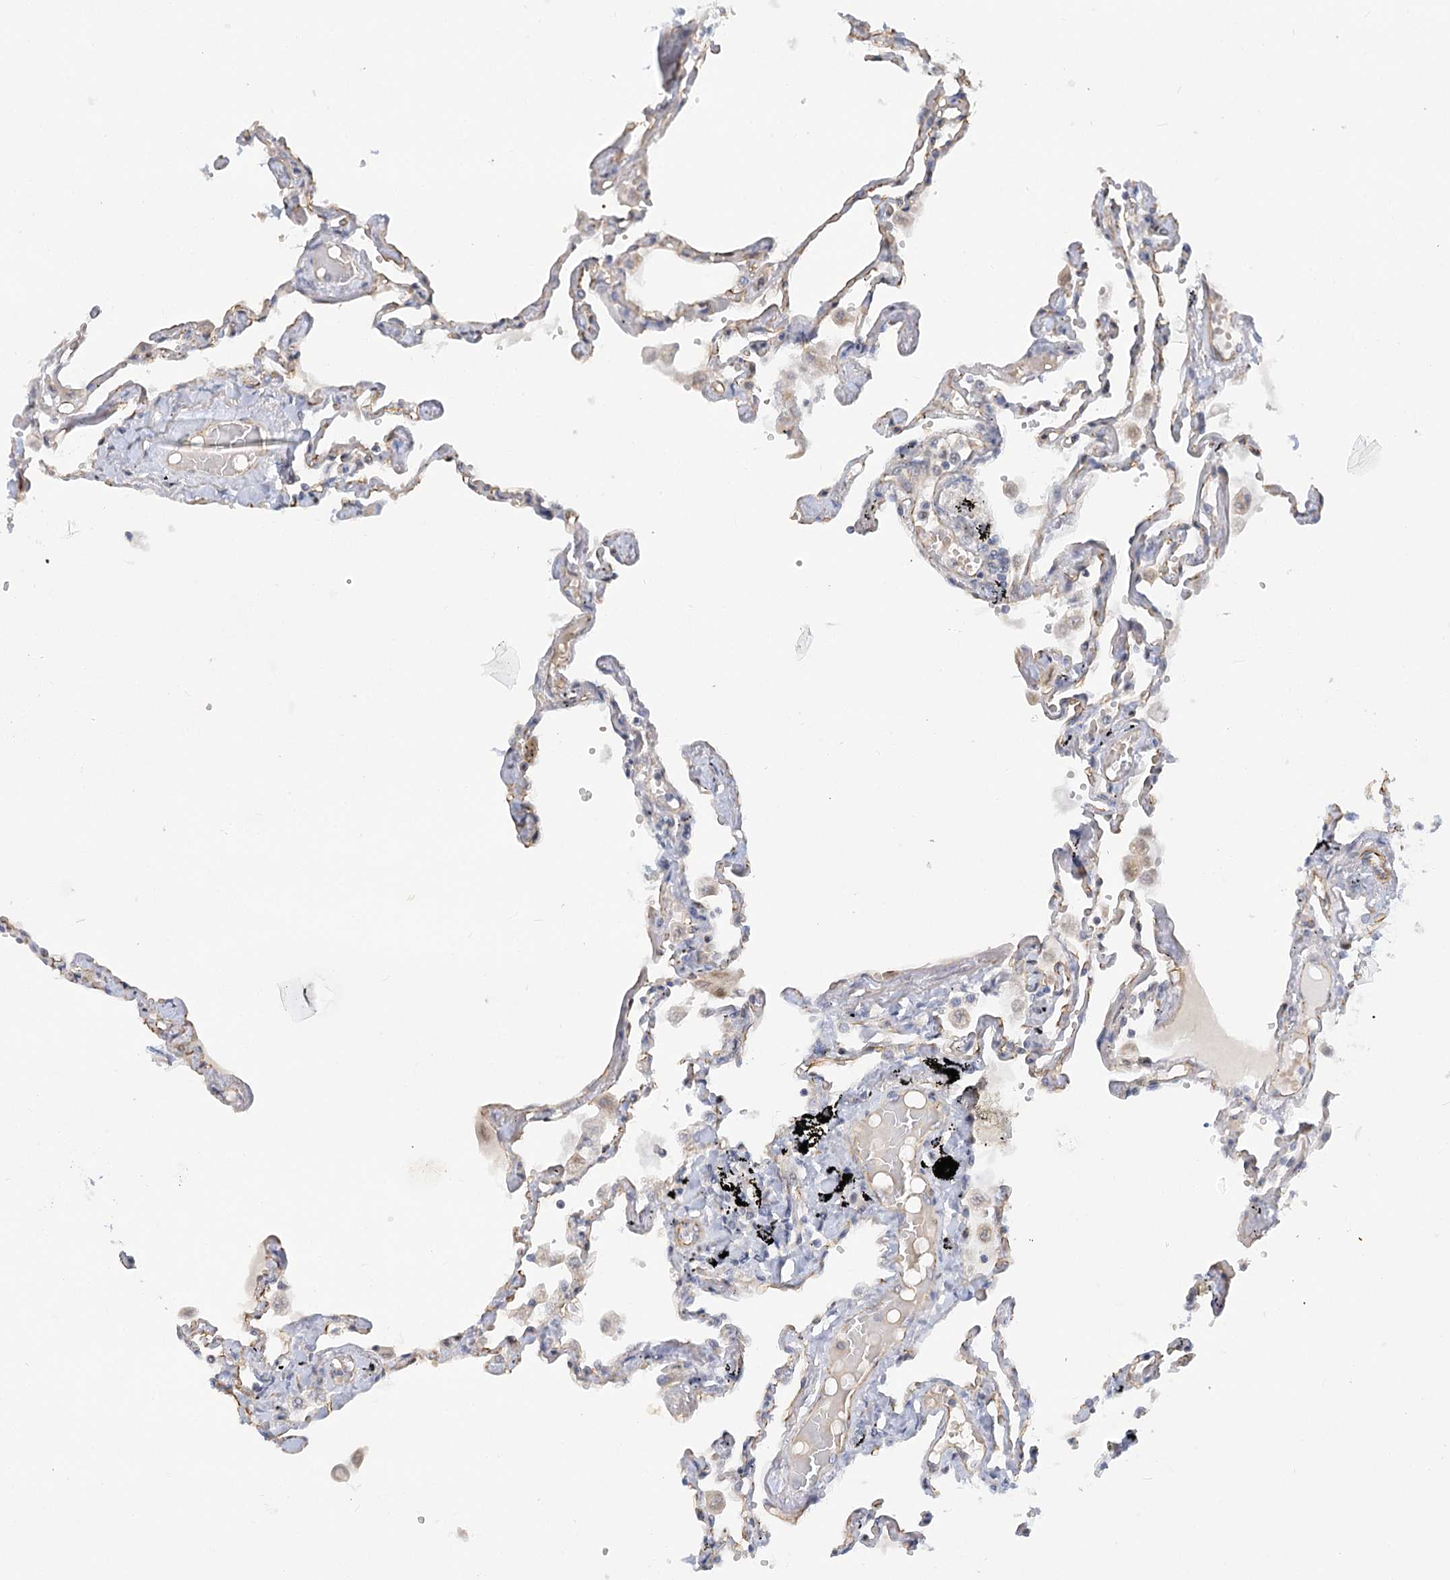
{"staining": {"intensity": "weak", "quantity": "<25%", "location": "cytoplasmic/membranous"}, "tissue": "lung", "cell_type": "Alveolar cells", "image_type": "normal", "snomed": [{"axis": "morphology", "description": "Normal tissue, NOS"}, {"axis": "topography", "description": "Lung"}], "caption": "DAB immunohistochemical staining of normal lung demonstrates no significant expression in alveolar cells.", "gene": "NELL2", "patient": {"sex": "female", "age": 67}}